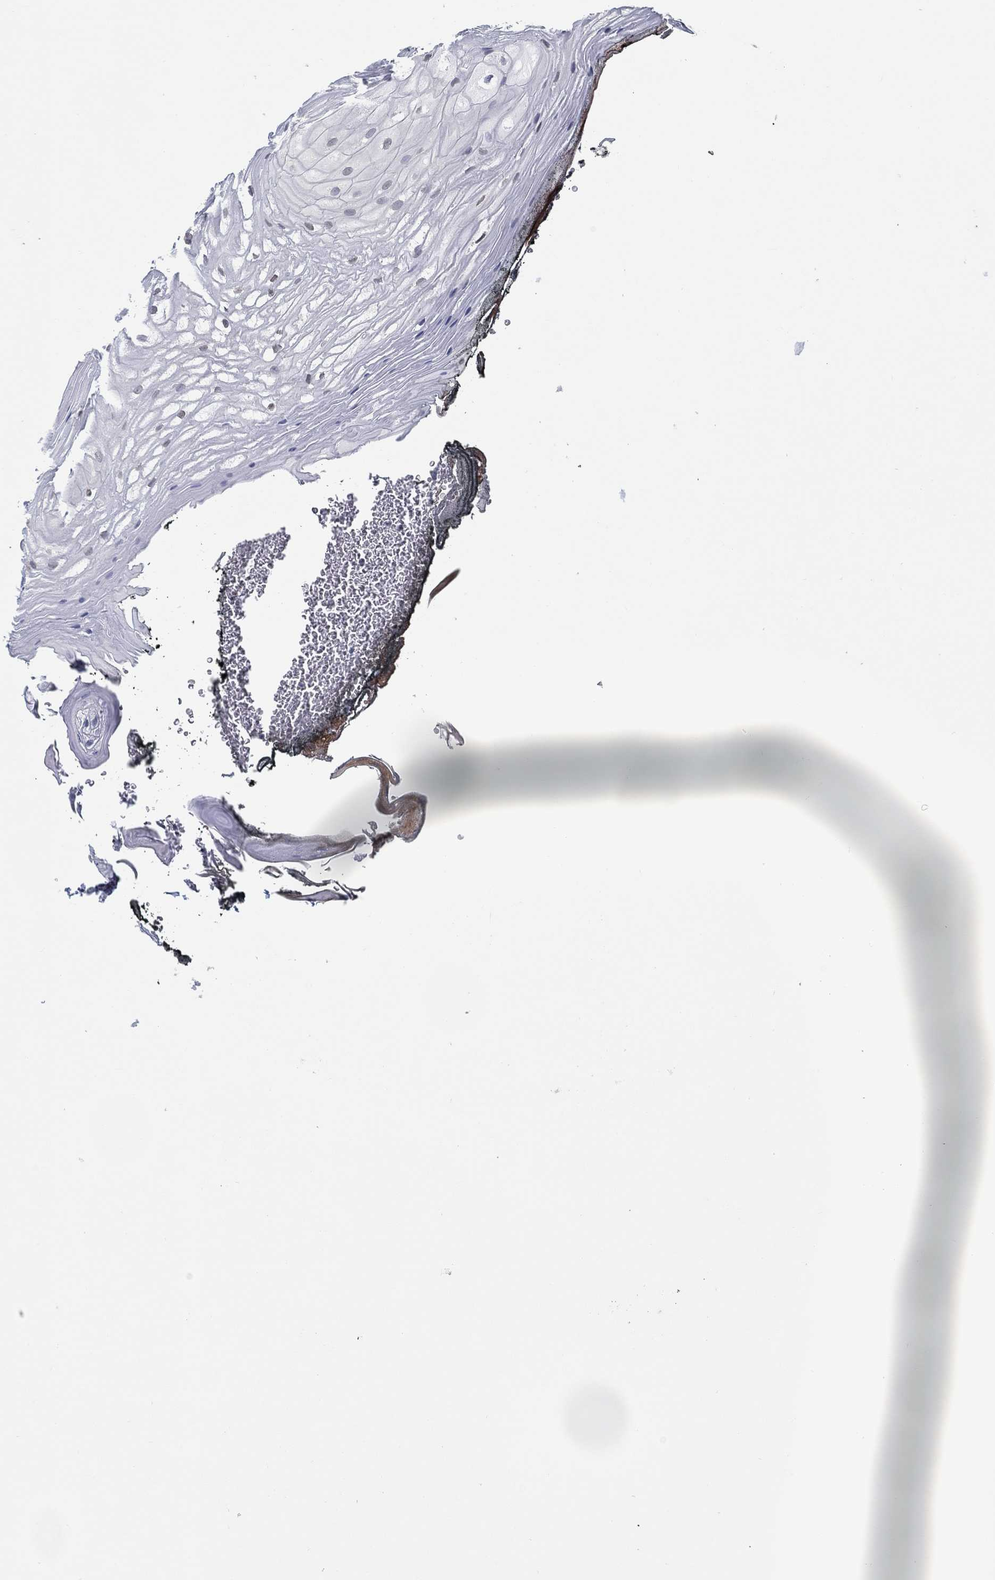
{"staining": {"intensity": "negative", "quantity": "none", "location": "none"}, "tissue": "oral mucosa", "cell_type": "Squamous epithelial cells", "image_type": "normal", "snomed": [{"axis": "morphology", "description": "Normal tissue, NOS"}, {"axis": "morphology", "description": "Squamous cell carcinoma, NOS"}, {"axis": "topography", "description": "Oral tissue"}, {"axis": "topography", "description": "Head-Neck"}], "caption": "This photomicrograph is of normal oral mucosa stained with immunohistochemistry (IHC) to label a protein in brown with the nuclei are counter-stained blue. There is no positivity in squamous epithelial cells. (DAB immunohistochemistry visualized using brightfield microscopy, high magnification).", "gene": "NUP155", "patient": {"sex": "male", "age": 65}}